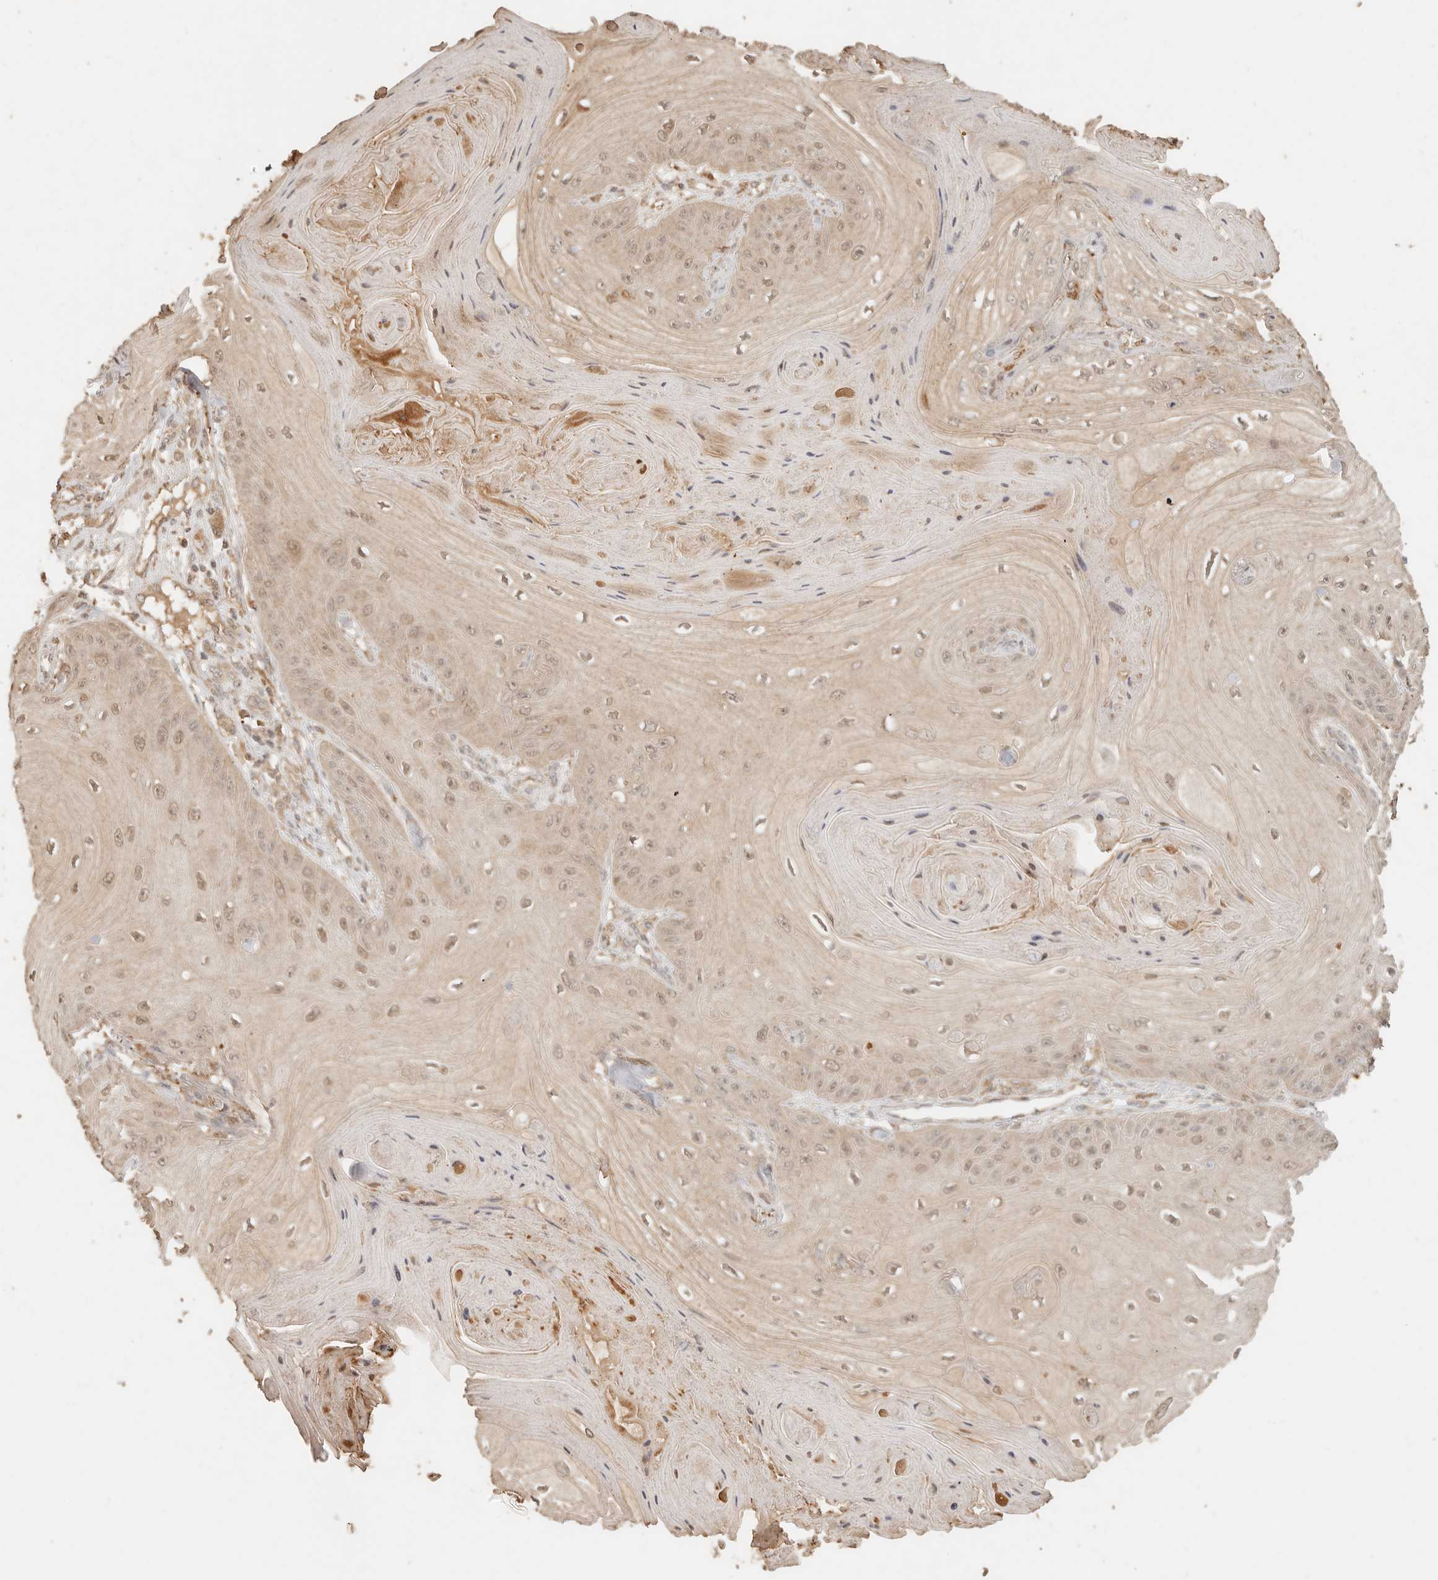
{"staining": {"intensity": "negative", "quantity": "none", "location": "none"}, "tissue": "skin cancer", "cell_type": "Tumor cells", "image_type": "cancer", "snomed": [{"axis": "morphology", "description": "Squamous cell carcinoma, NOS"}, {"axis": "topography", "description": "Skin"}], "caption": "Tumor cells are negative for protein expression in human skin cancer.", "gene": "INTS11", "patient": {"sex": "male", "age": 74}}